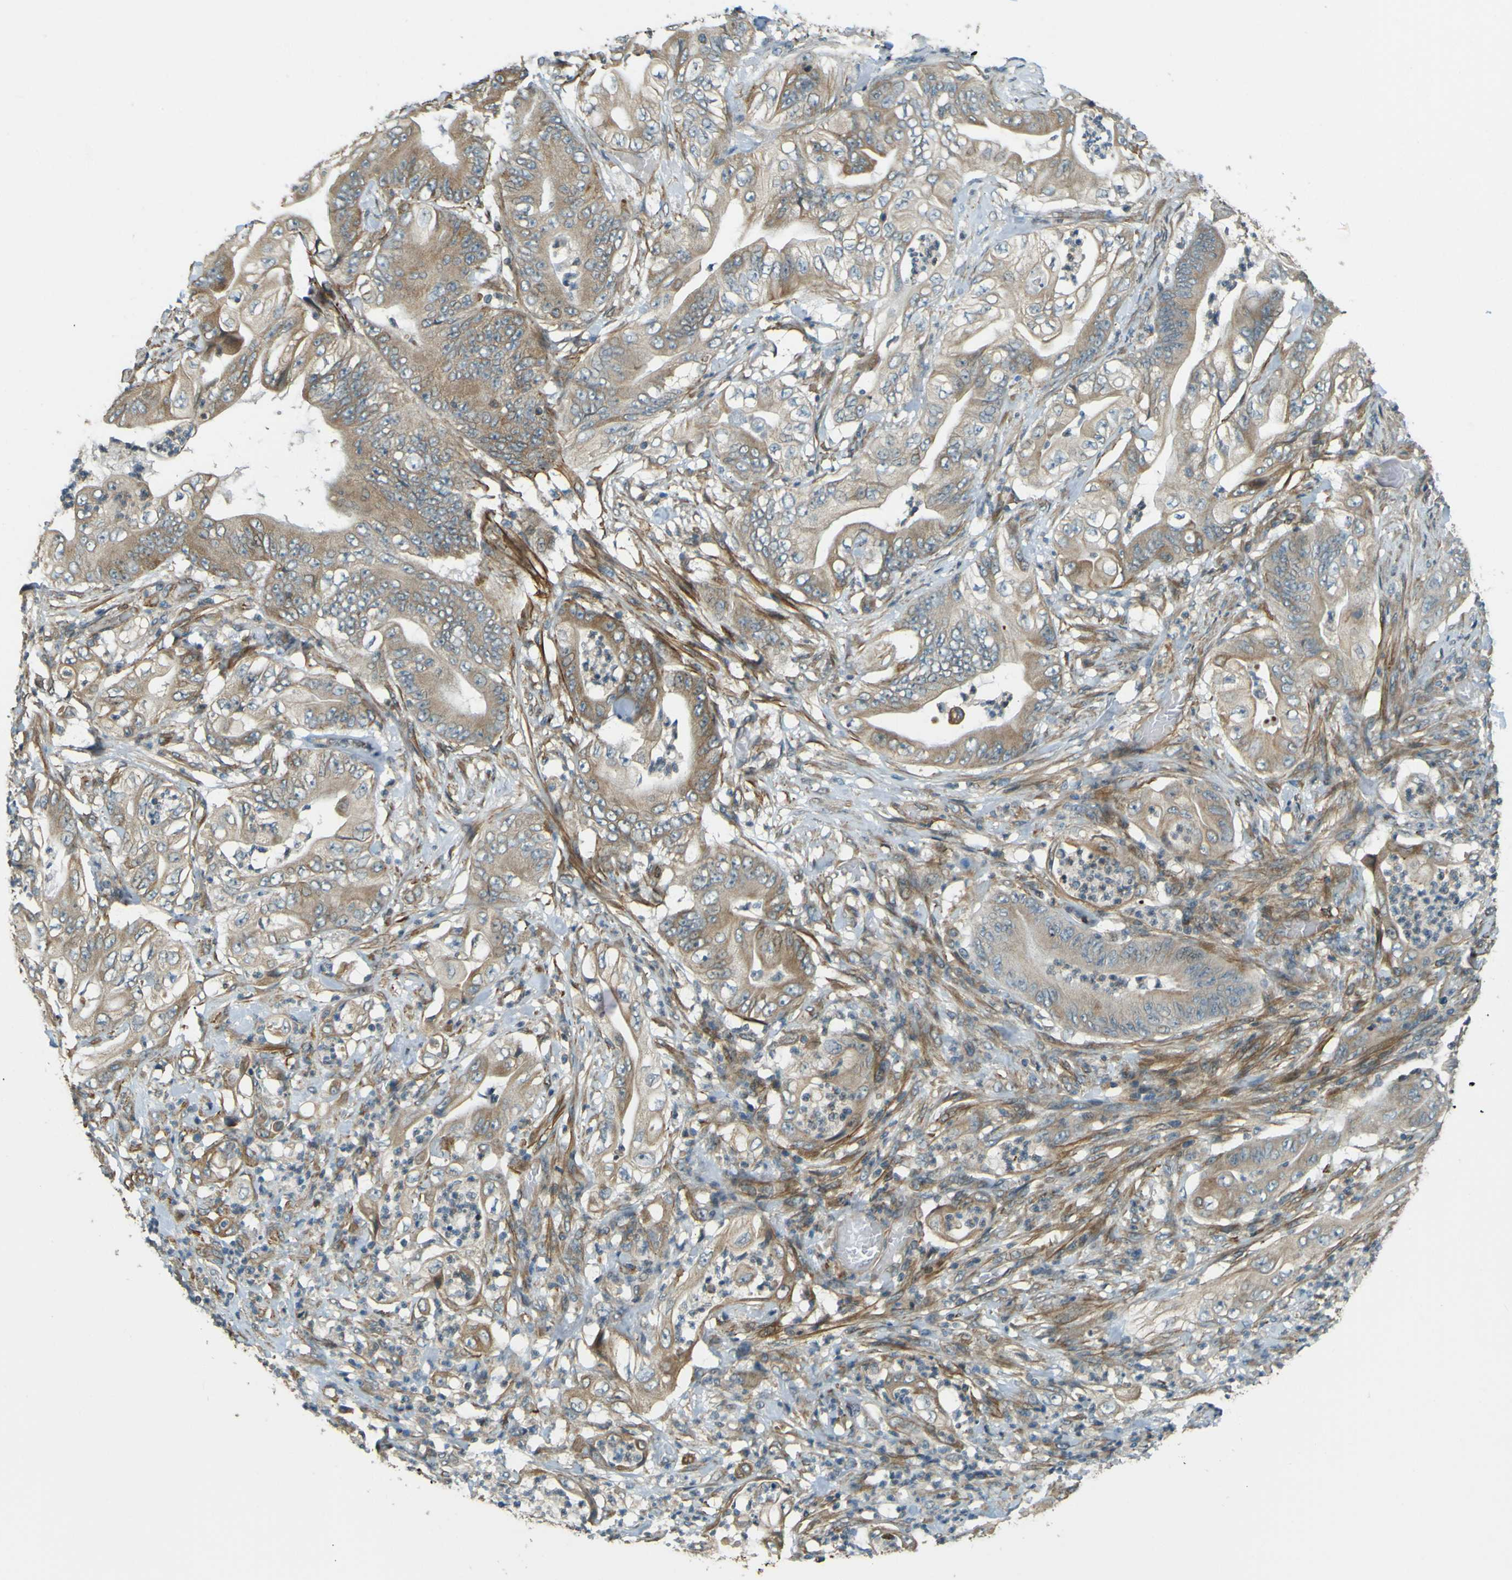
{"staining": {"intensity": "moderate", "quantity": "<25%", "location": "cytoplasmic/membranous"}, "tissue": "stomach cancer", "cell_type": "Tumor cells", "image_type": "cancer", "snomed": [{"axis": "morphology", "description": "Adenocarcinoma, NOS"}, {"axis": "topography", "description": "Stomach"}], "caption": "This photomicrograph reveals immunohistochemistry staining of human stomach cancer (adenocarcinoma), with low moderate cytoplasmic/membranous expression in approximately <25% of tumor cells.", "gene": "LPCAT1", "patient": {"sex": "female", "age": 73}}